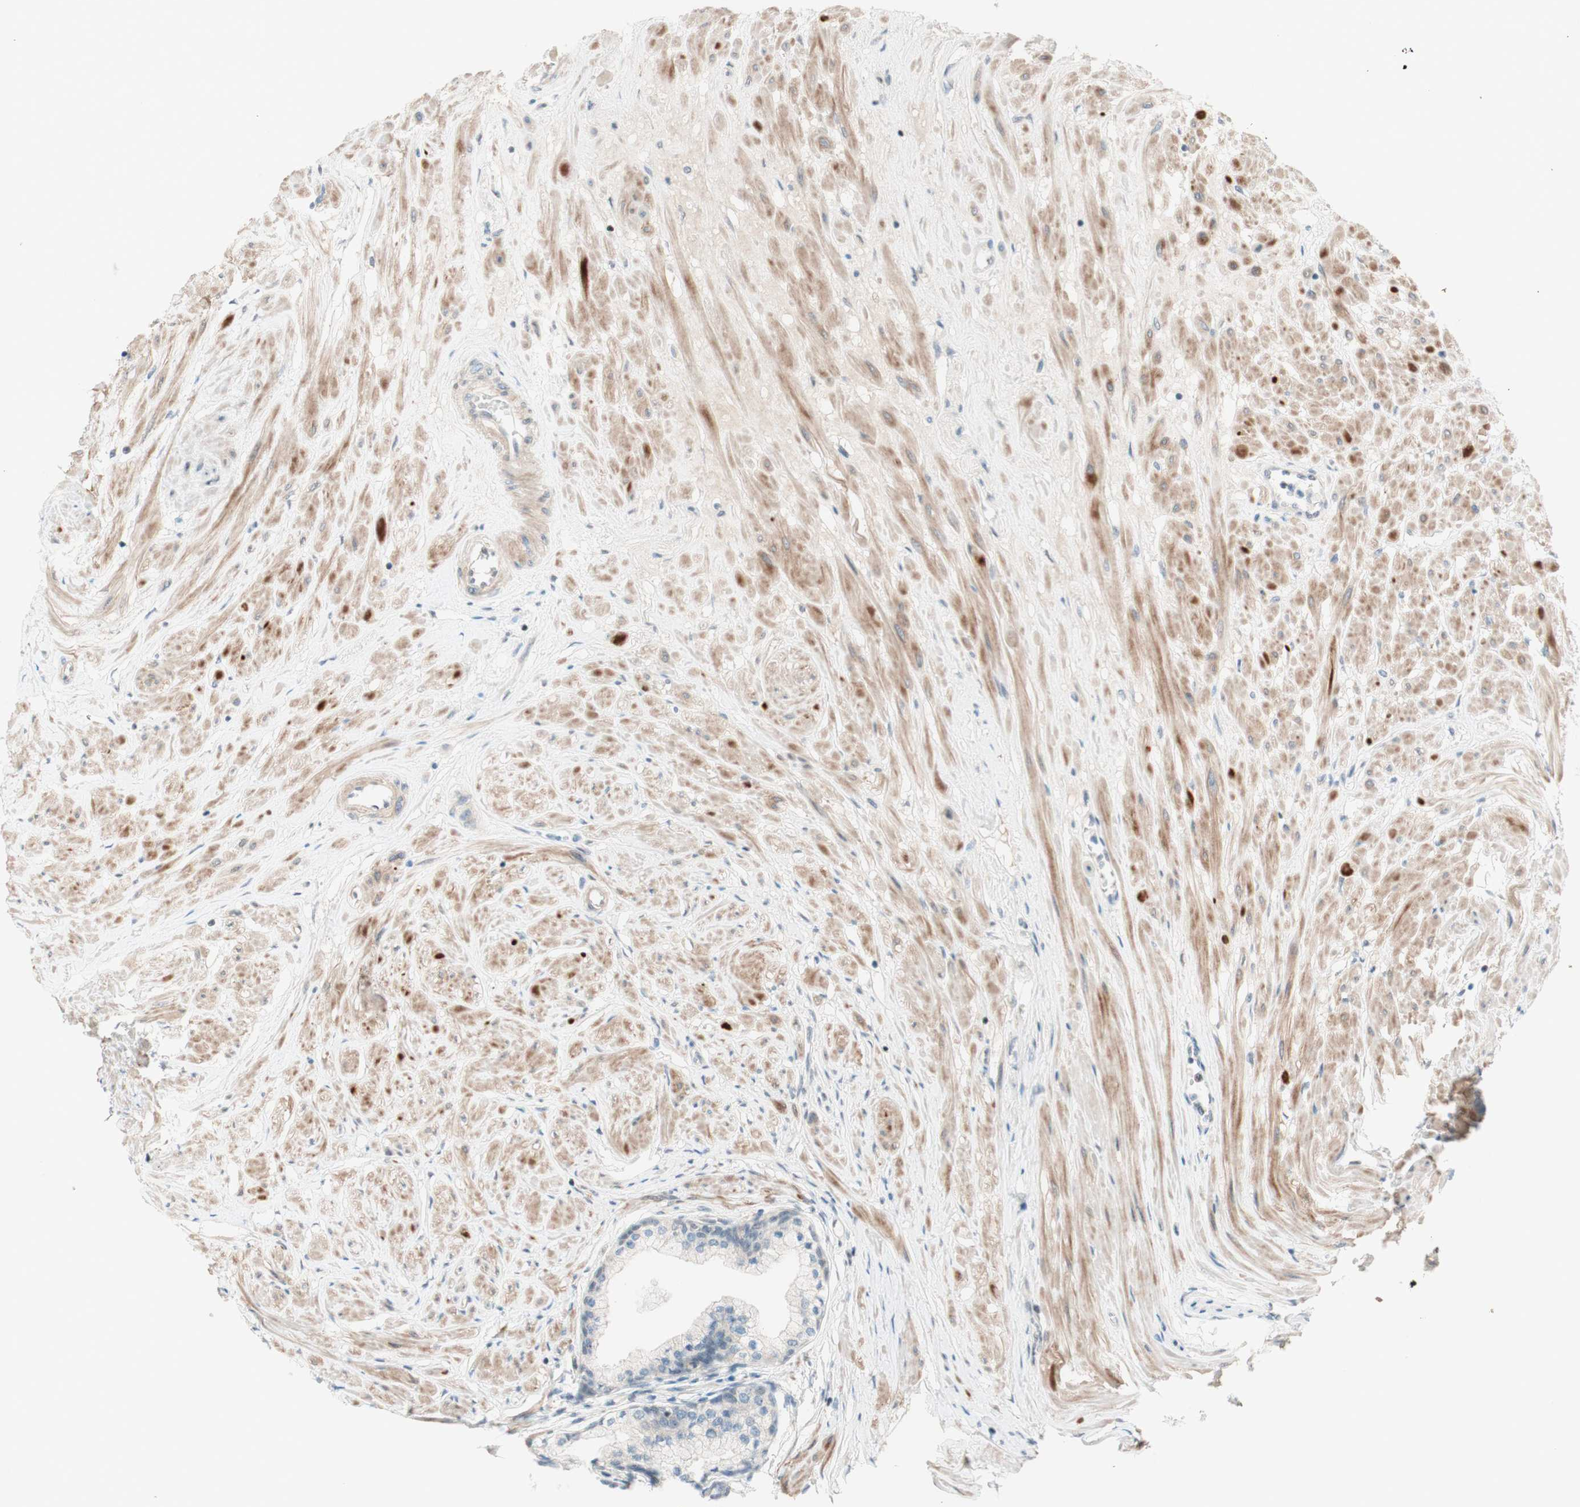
{"staining": {"intensity": "negative", "quantity": "none", "location": "none"}, "tissue": "prostate", "cell_type": "Glandular cells", "image_type": "normal", "snomed": [{"axis": "morphology", "description": "Normal tissue, NOS"}, {"axis": "topography", "description": "Prostate"}, {"axis": "topography", "description": "Seminal veicle"}], "caption": "Immunohistochemical staining of normal prostate displays no significant positivity in glandular cells. (Stains: DAB IHC with hematoxylin counter stain, Microscopy: brightfield microscopy at high magnification).", "gene": "JPH1", "patient": {"sex": "male", "age": 60}}